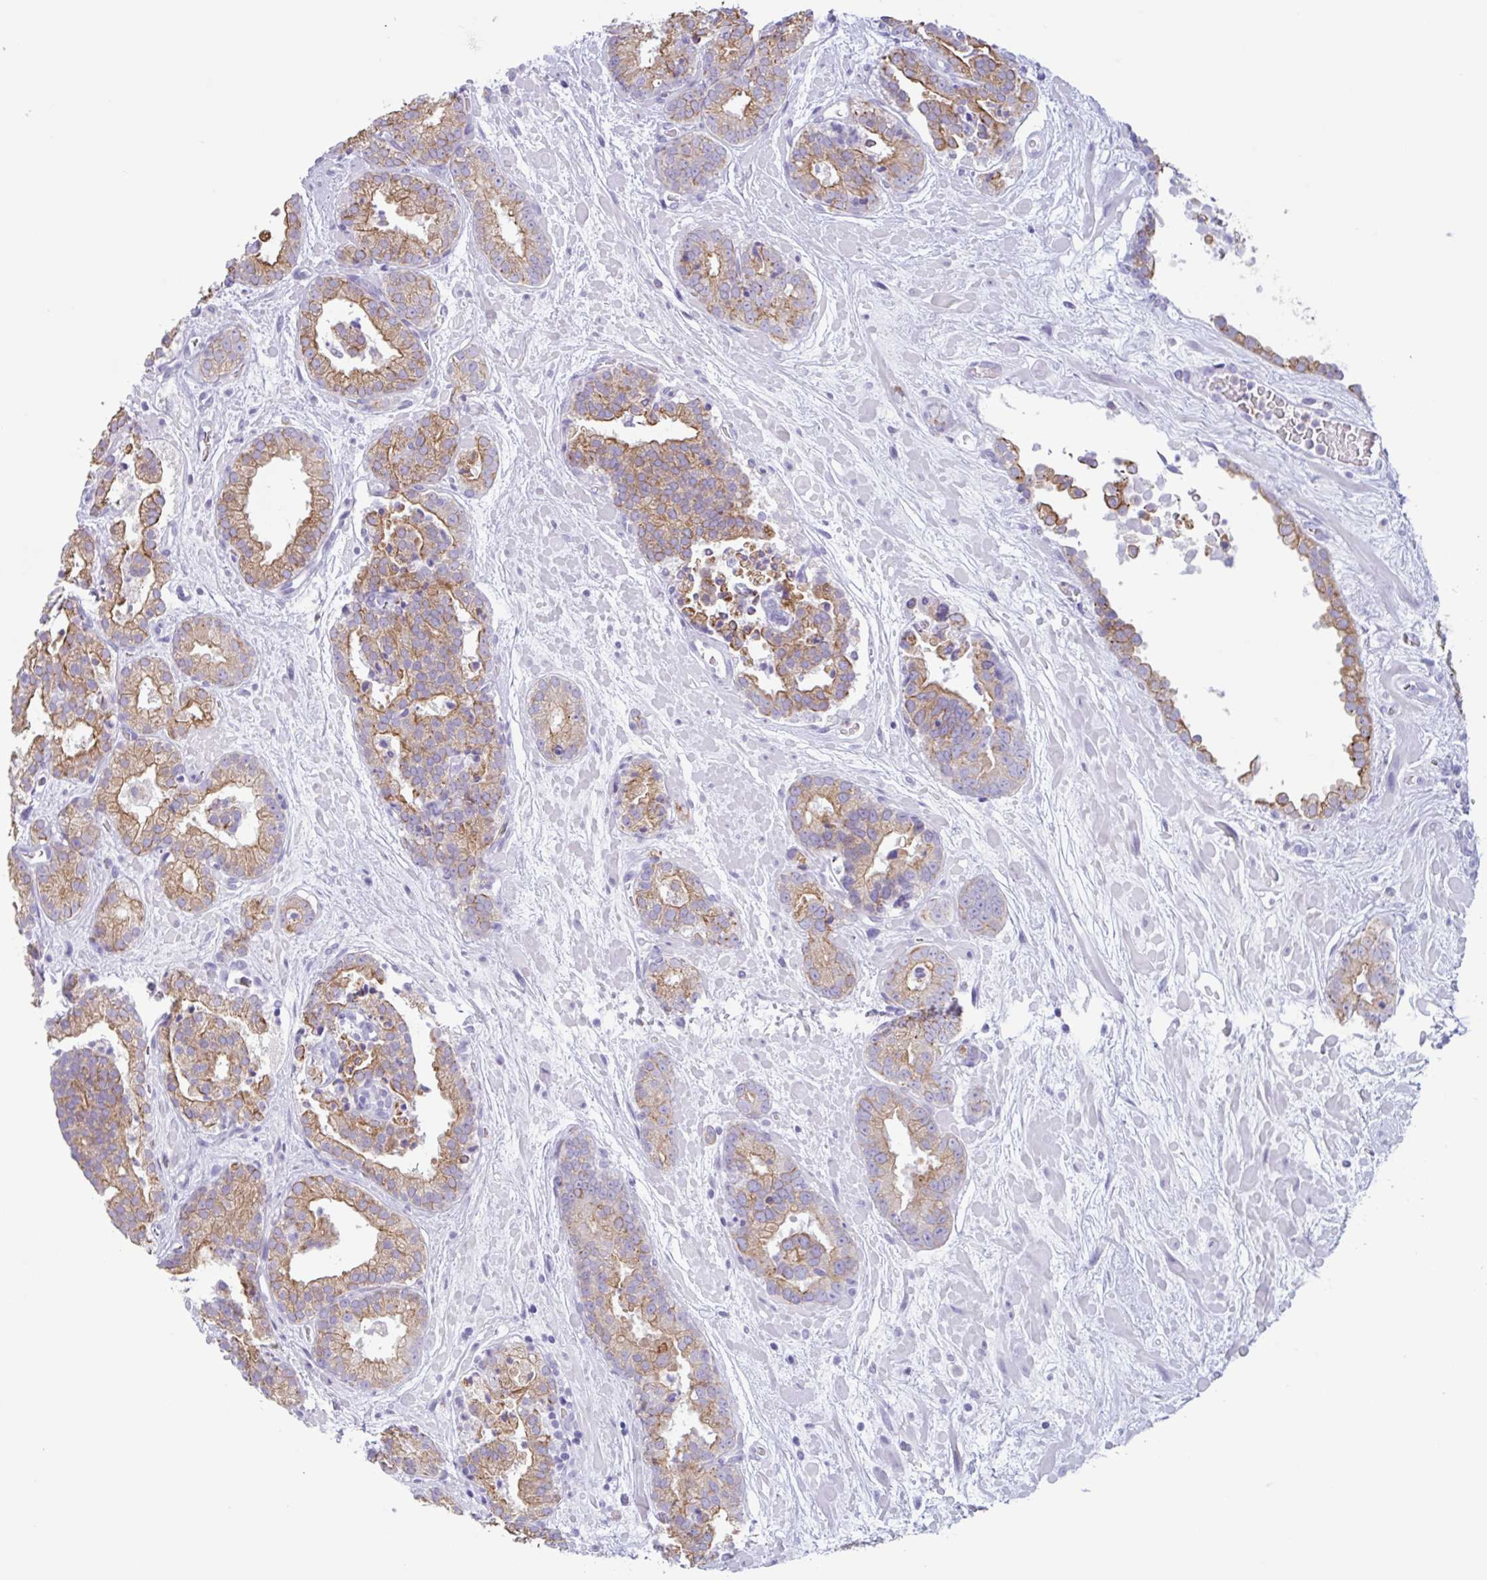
{"staining": {"intensity": "moderate", "quantity": ">75%", "location": "cytoplasmic/membranous"}, "tissue": "prostate cancer", "cell_type": "Tumor cells", "image_type": "cancer", "snomed": [{"axis": "morphology", "description": "Adenocarcinoma, High grade"}, {"axis": "topography", "description": "Prostate"}], "caption": "IHC of high-grade adenocarcinoma (prostate) displays medium levels of moderate cytoplasmic/membranous expression in approximately >75% of tumor cells.", "gene": "DTWD2", "patient": {"sex": "male", "age": 66}}